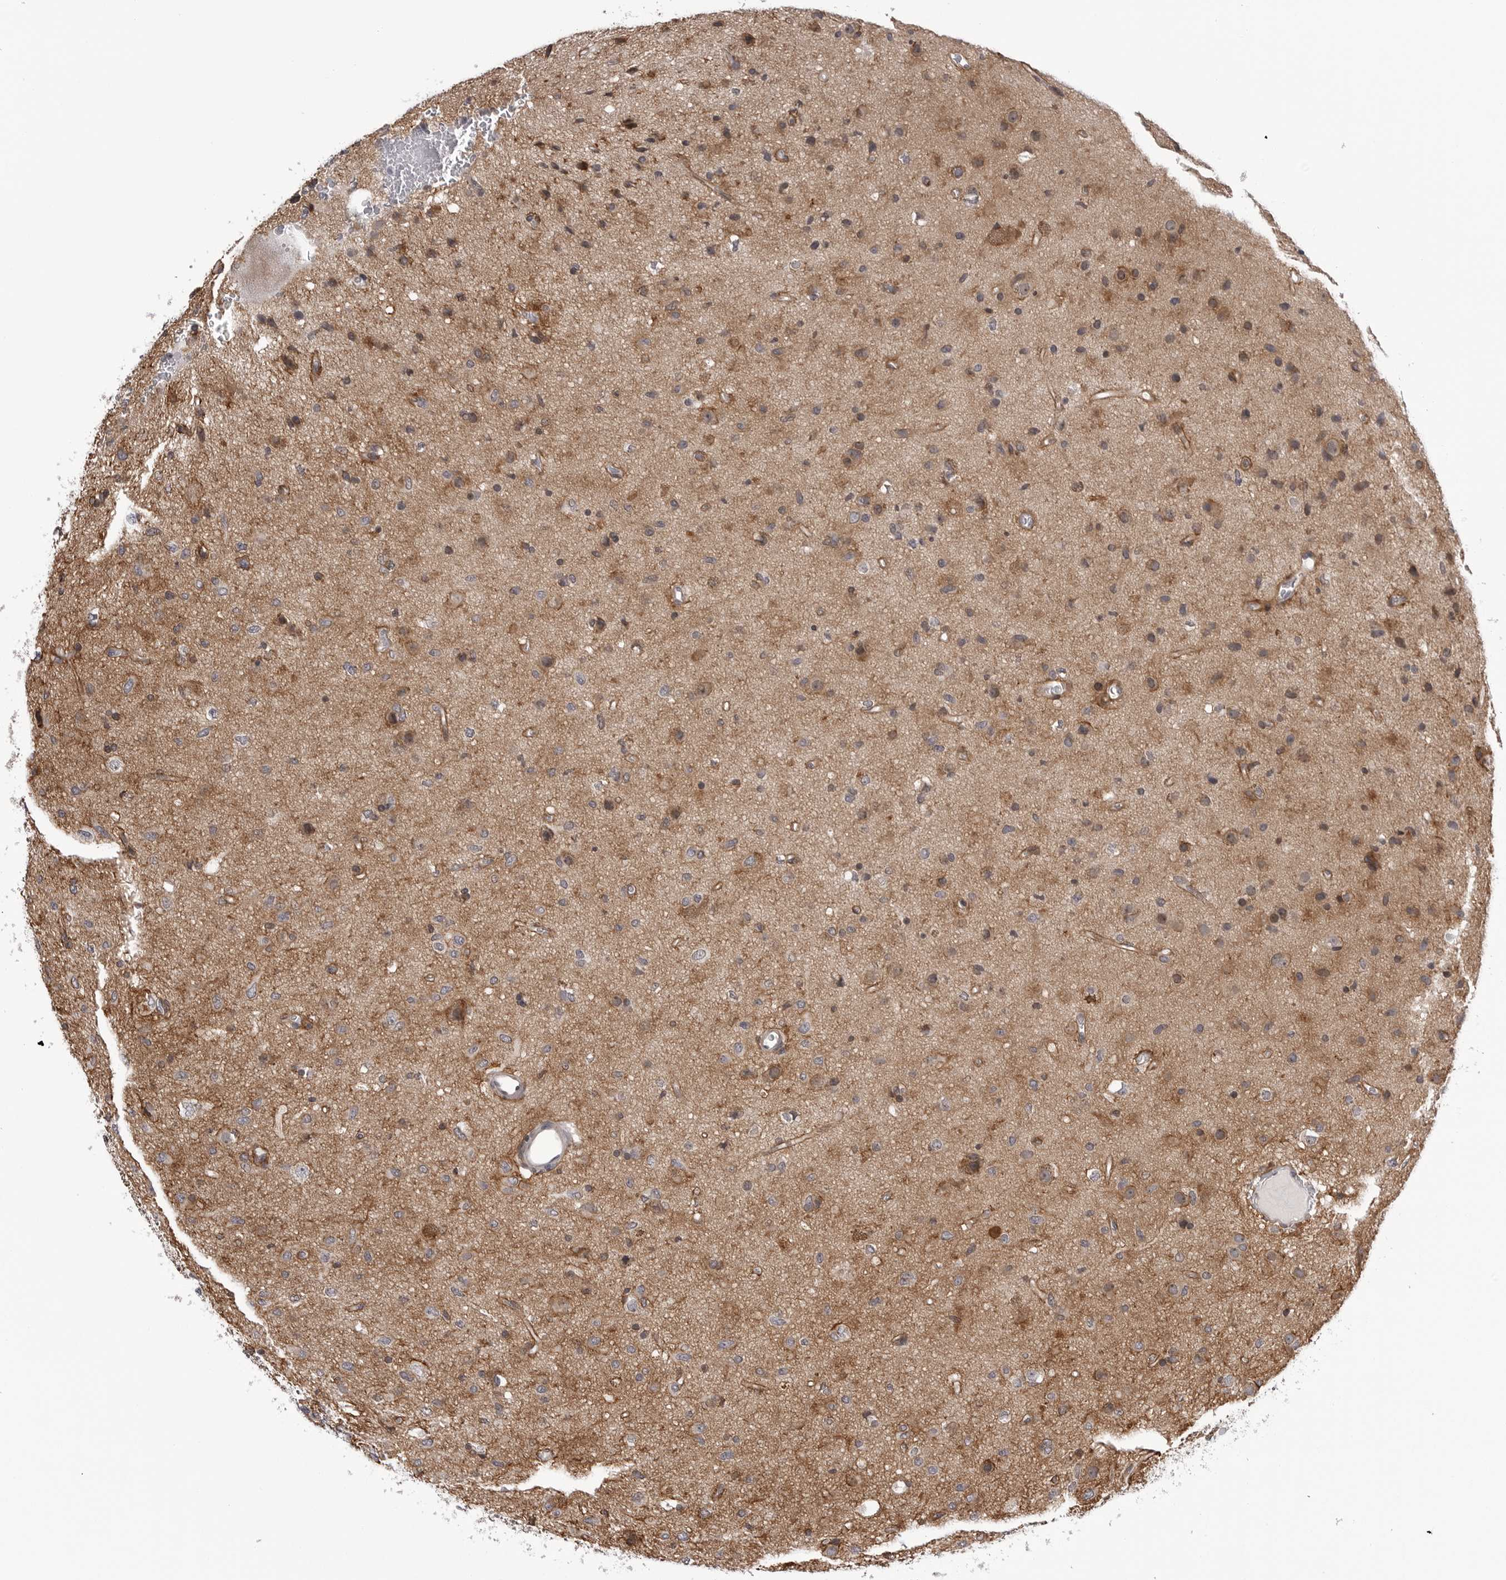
{"staining": {"intensity": "weak", "quantity": "25%-75%", "location": "cytoplasmic/membranous"}, "tissue": "glioma", "cell_type": "Tumor cells", "image_type": "cancer", "snomed": [{"axis": "morphology", "description": "Glioma, malignant, Low grade"}, {"axis": "topography", "description": "Brain"}], "caption": "Brown immunohistochemical staining in low-grade glioma (malignant) exhibits weak cytoplasmic/membranous expression in about 25%-75% of tumor cells.", "gene": "CDK20", "patient": {"sex": "male", "age": 77}}